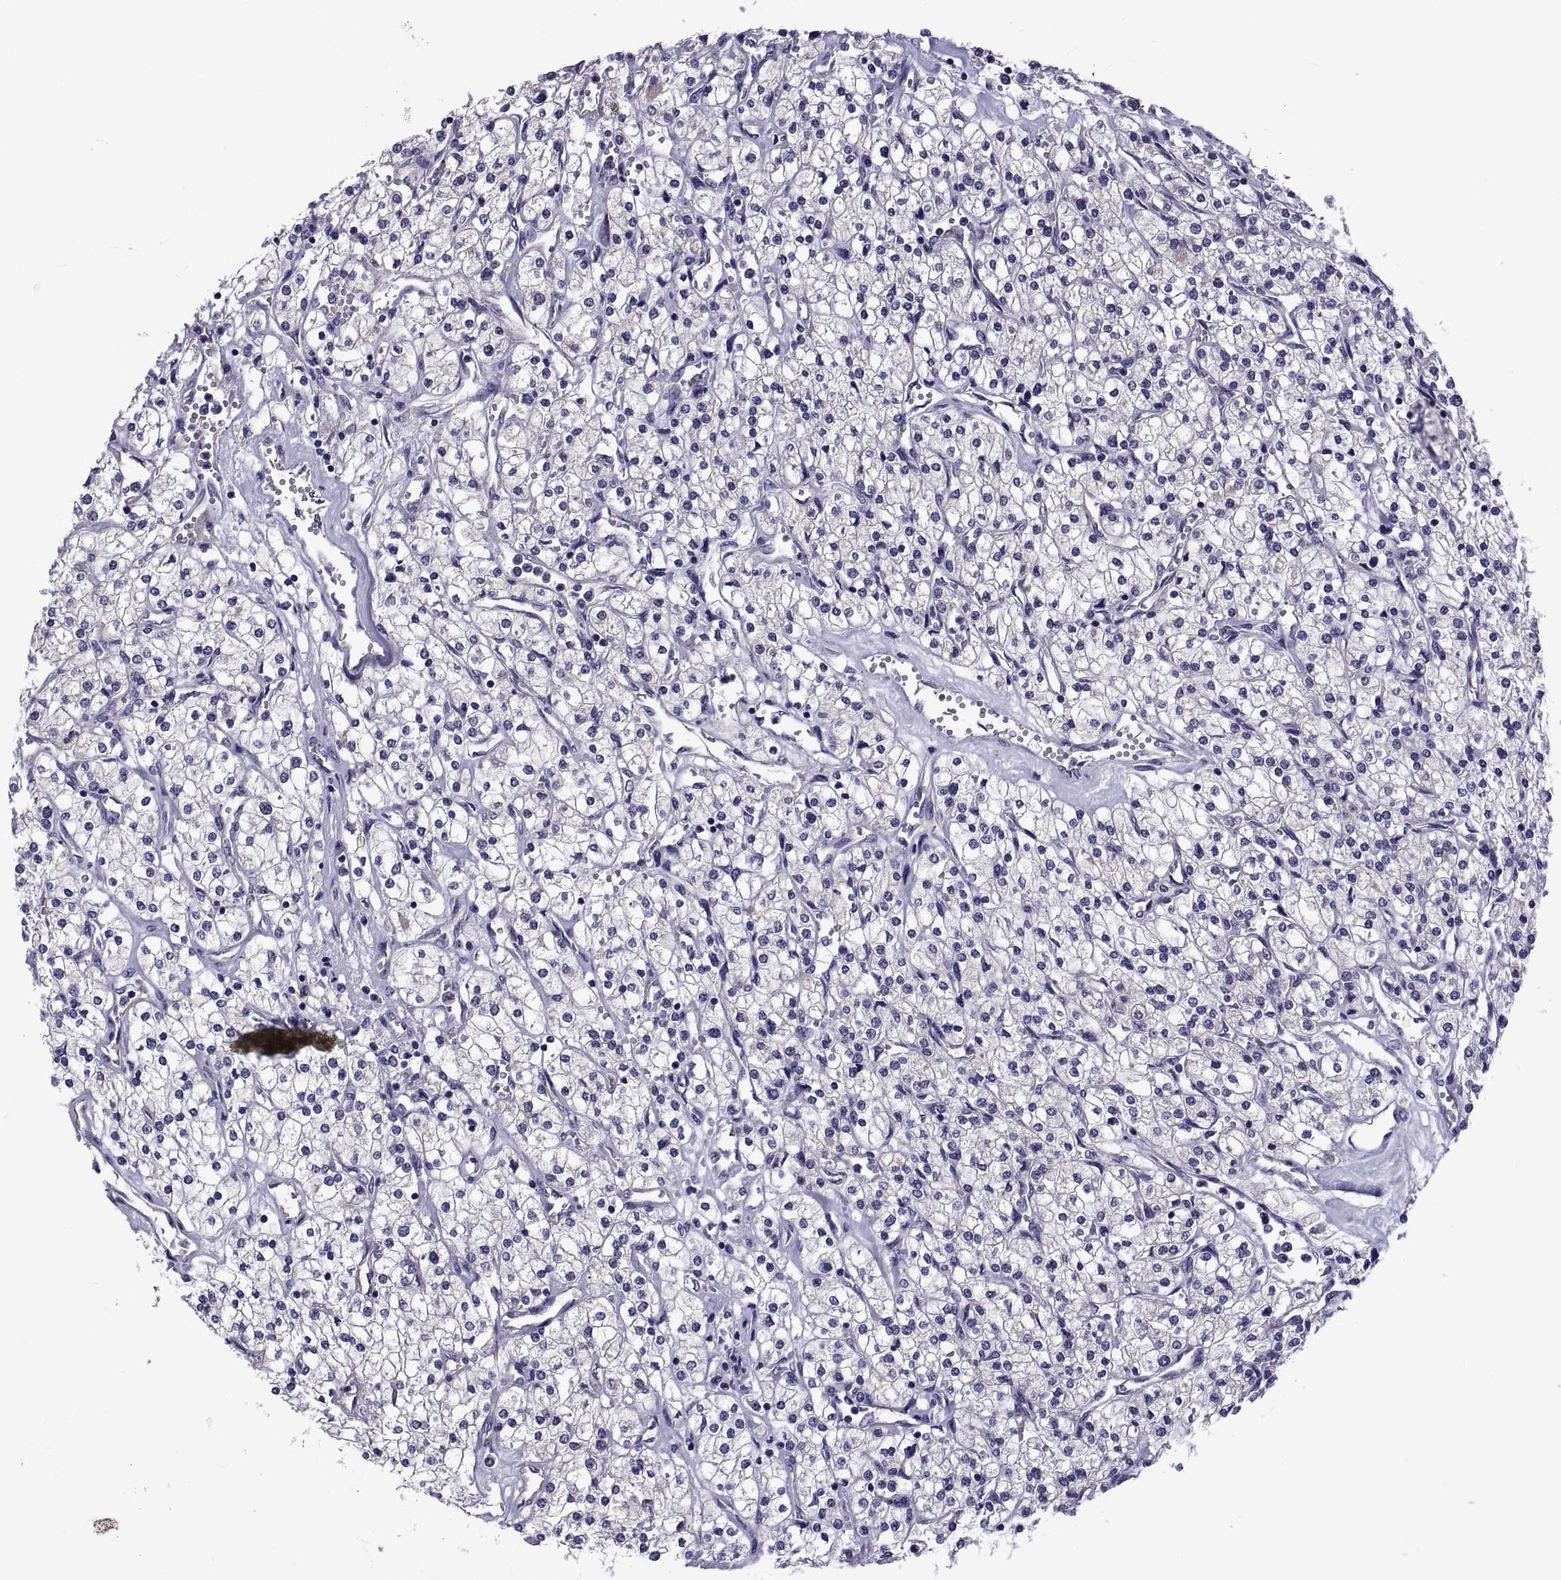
{"staining": {"intensity": "negative", "quantity": "none", "location": "none"}, "tissue": "renal cancer", "cell_type": "Tumor cells", "image_type": "cancer", "snomed": [{"axis": "morphology", "description": "Adenocarcinoma, NOS"}, {"axis": "topography", "description": "Kidney"}], "caption": "Human renal cancer (adenocarcinoma) stained for a protein using IHC displays no expression in tumor cells.", "gene": "TMC3", "patient": {"sex": "male", "age": 80}}